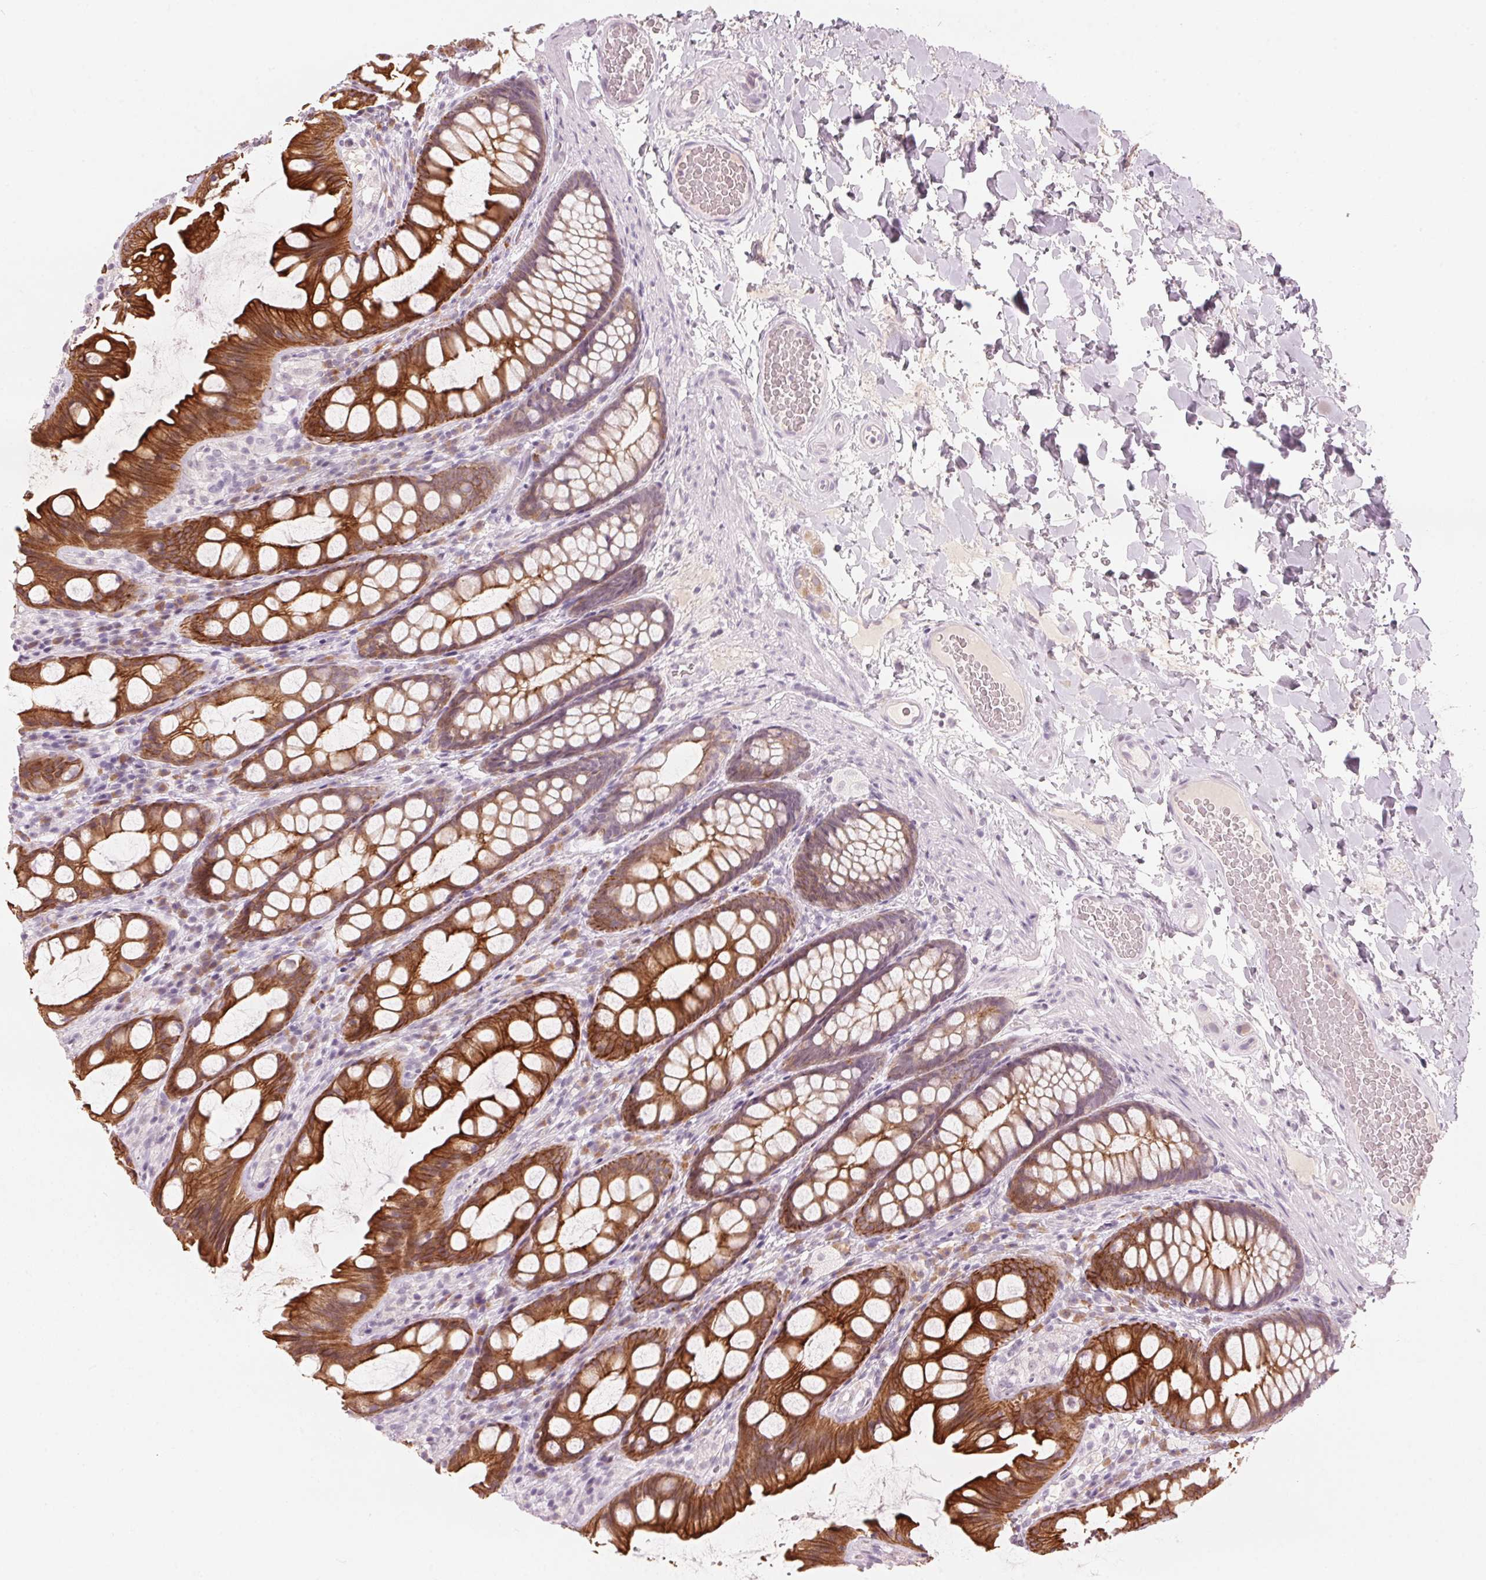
{"staining": {"intensity": "negative", "quantity": "none", "location": "none"}, "tissue": "colon", "cell_type": "Endothelial cells", "image_type": "normal", "snomed": [{"axis": "morphology", "description": "Normal tissue, NOS"}, {"axis": "topography", "description": "Colon"}], "caption": "The immunohistochemistry (IHC) histopathology image has no significant staining in endothelial cells of colon. (DAB immunohistochemistry with hematoxylin counter stain).", "gene": "SCTR", "patient": {"sex": "male", "age": 47}}